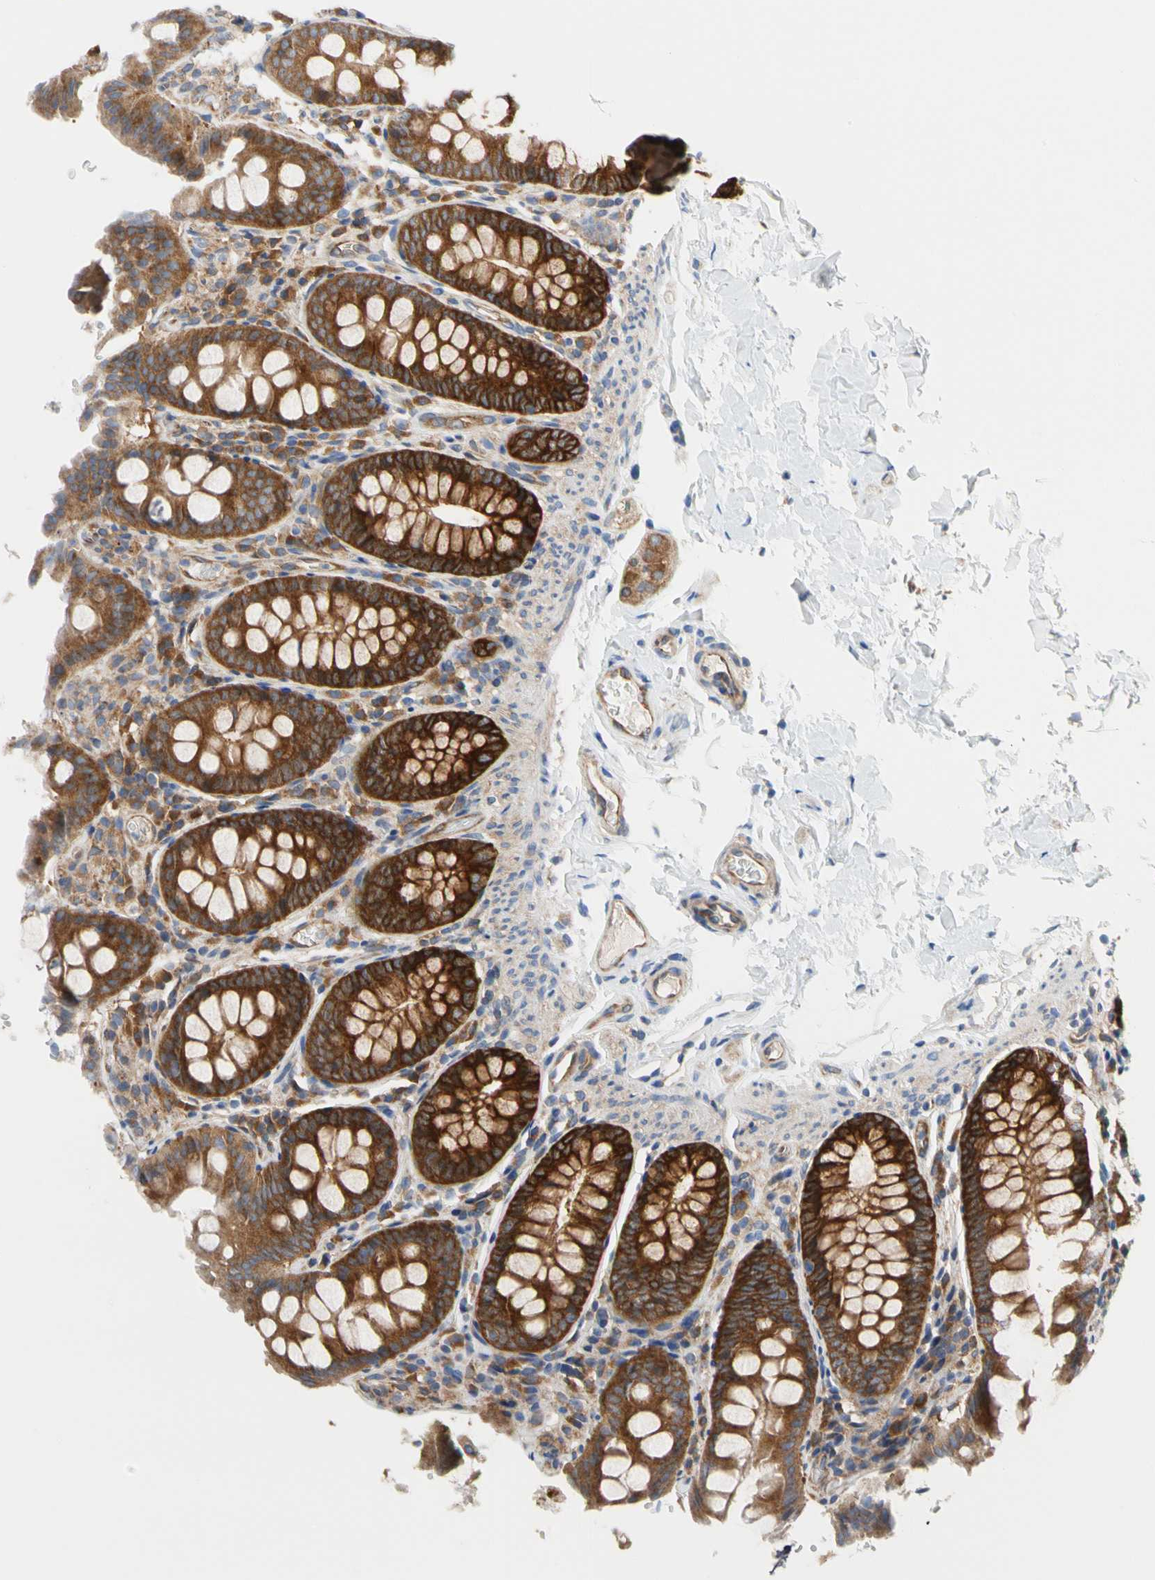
{"staining": {"intensity": "moderate", "quantity": ">75%", "location": "cytoplasmic/membranous"}, "tissue": "colon", "cell_type": "Endothelial cells", "image_type": "normal", "snomed": [{"axis": "morphology", "description": "Normal tissue, NOS"}, {"axis": "topography", "description": "Colon"}], "caption": "The immunohistochemical stain labels moderate cytoplasmic/membranous positivity in endothelial cells of benign colon. Immunohistochemistry (ihc) stains the protein of interest in brown and the nuclei are stained blue.", "gene": "GPHN", "patient": {"sex": "female", "age": 61}}